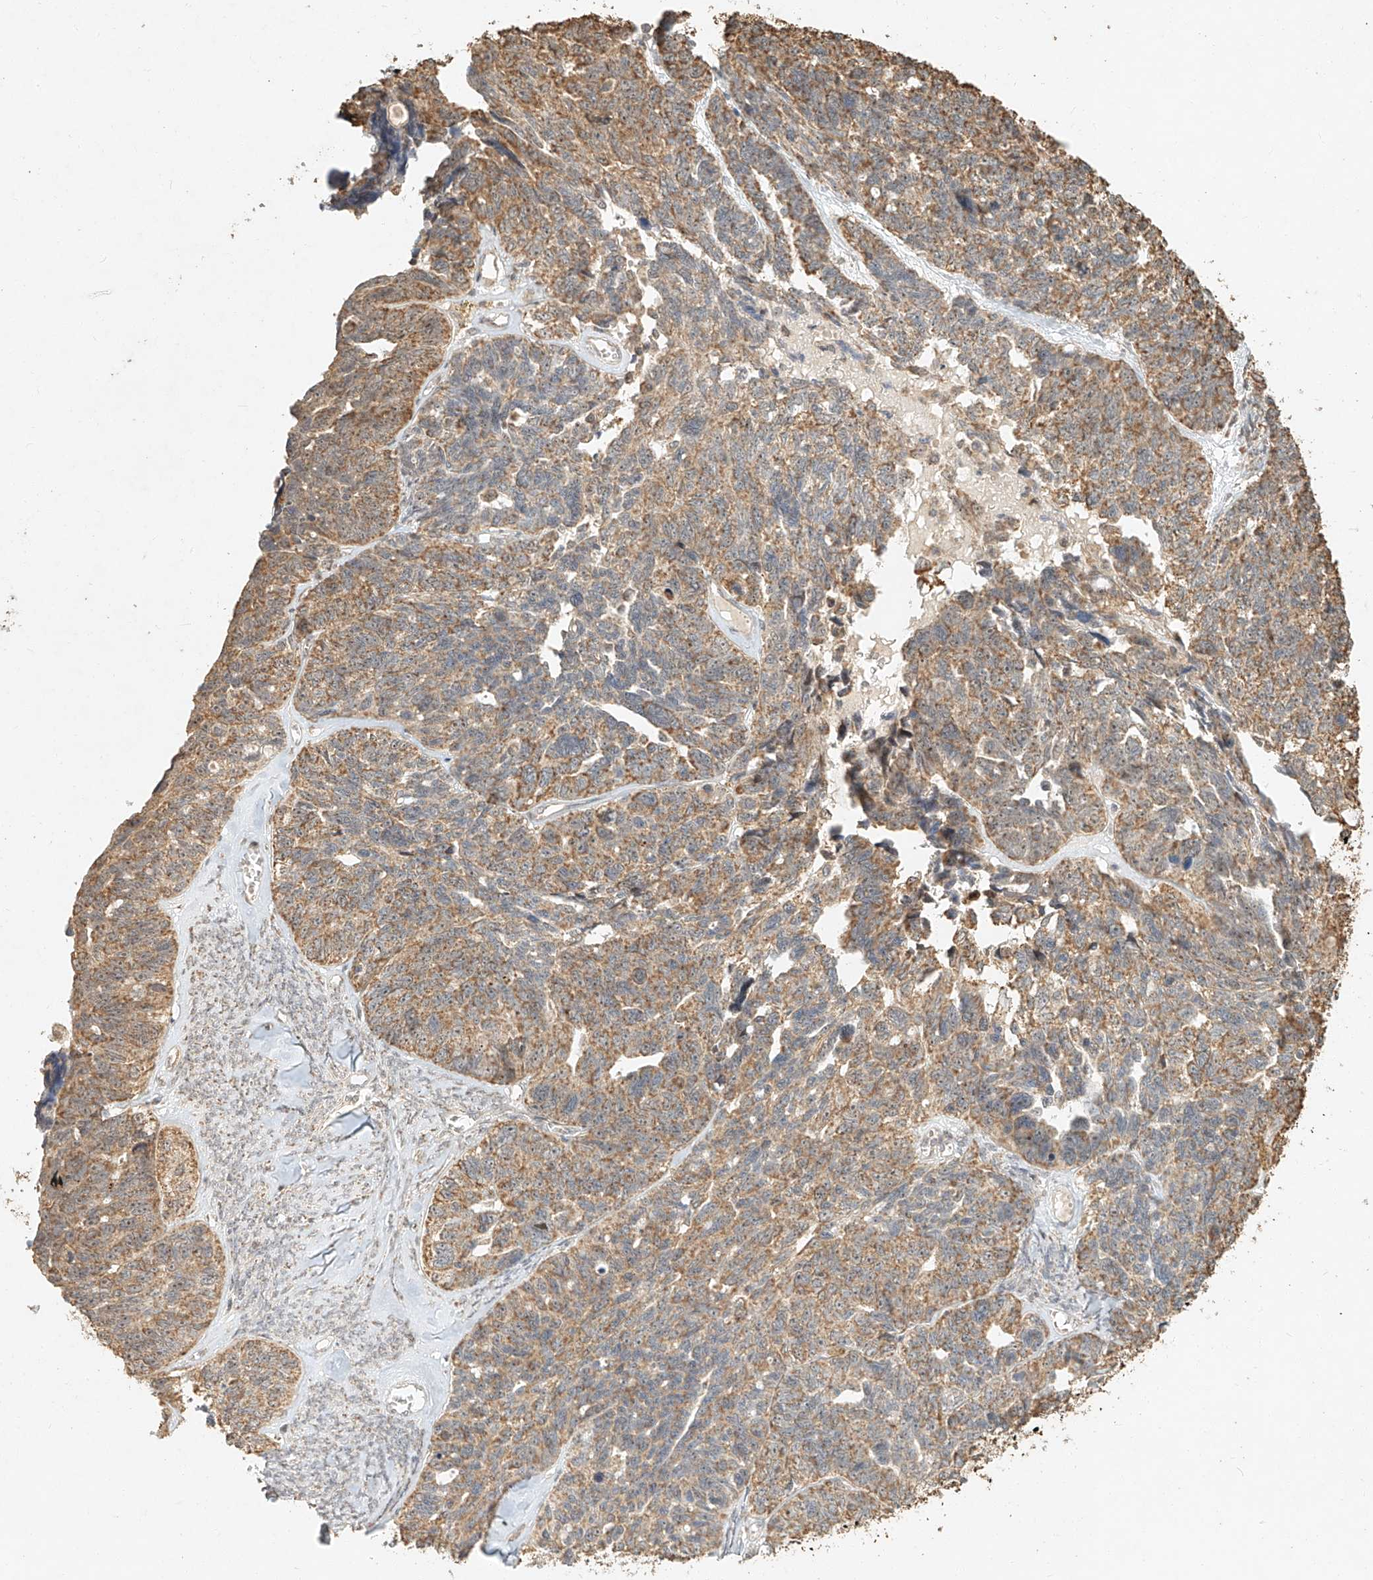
{"staining": {"intensity": "moderate", "quantity": ">75%", "location": "cytoplasmic/membranous"}, "tissue": "ovarian cancer", "cell_type": "Tumor cells", "image_type": "cancer", "snomed": [{"axis": "morphology", "description": "Cystadenocarcinoma, serous, NOS"}, {"axis": "topography", "description": "Ovary"}], "caption": "Human serous cystadenocarcinoma (ovarian) stained with a protein marker displays moderate staining in tumor cells.", "gene": "CXorf58", "patient": {"sex": "female", "age": 79}}